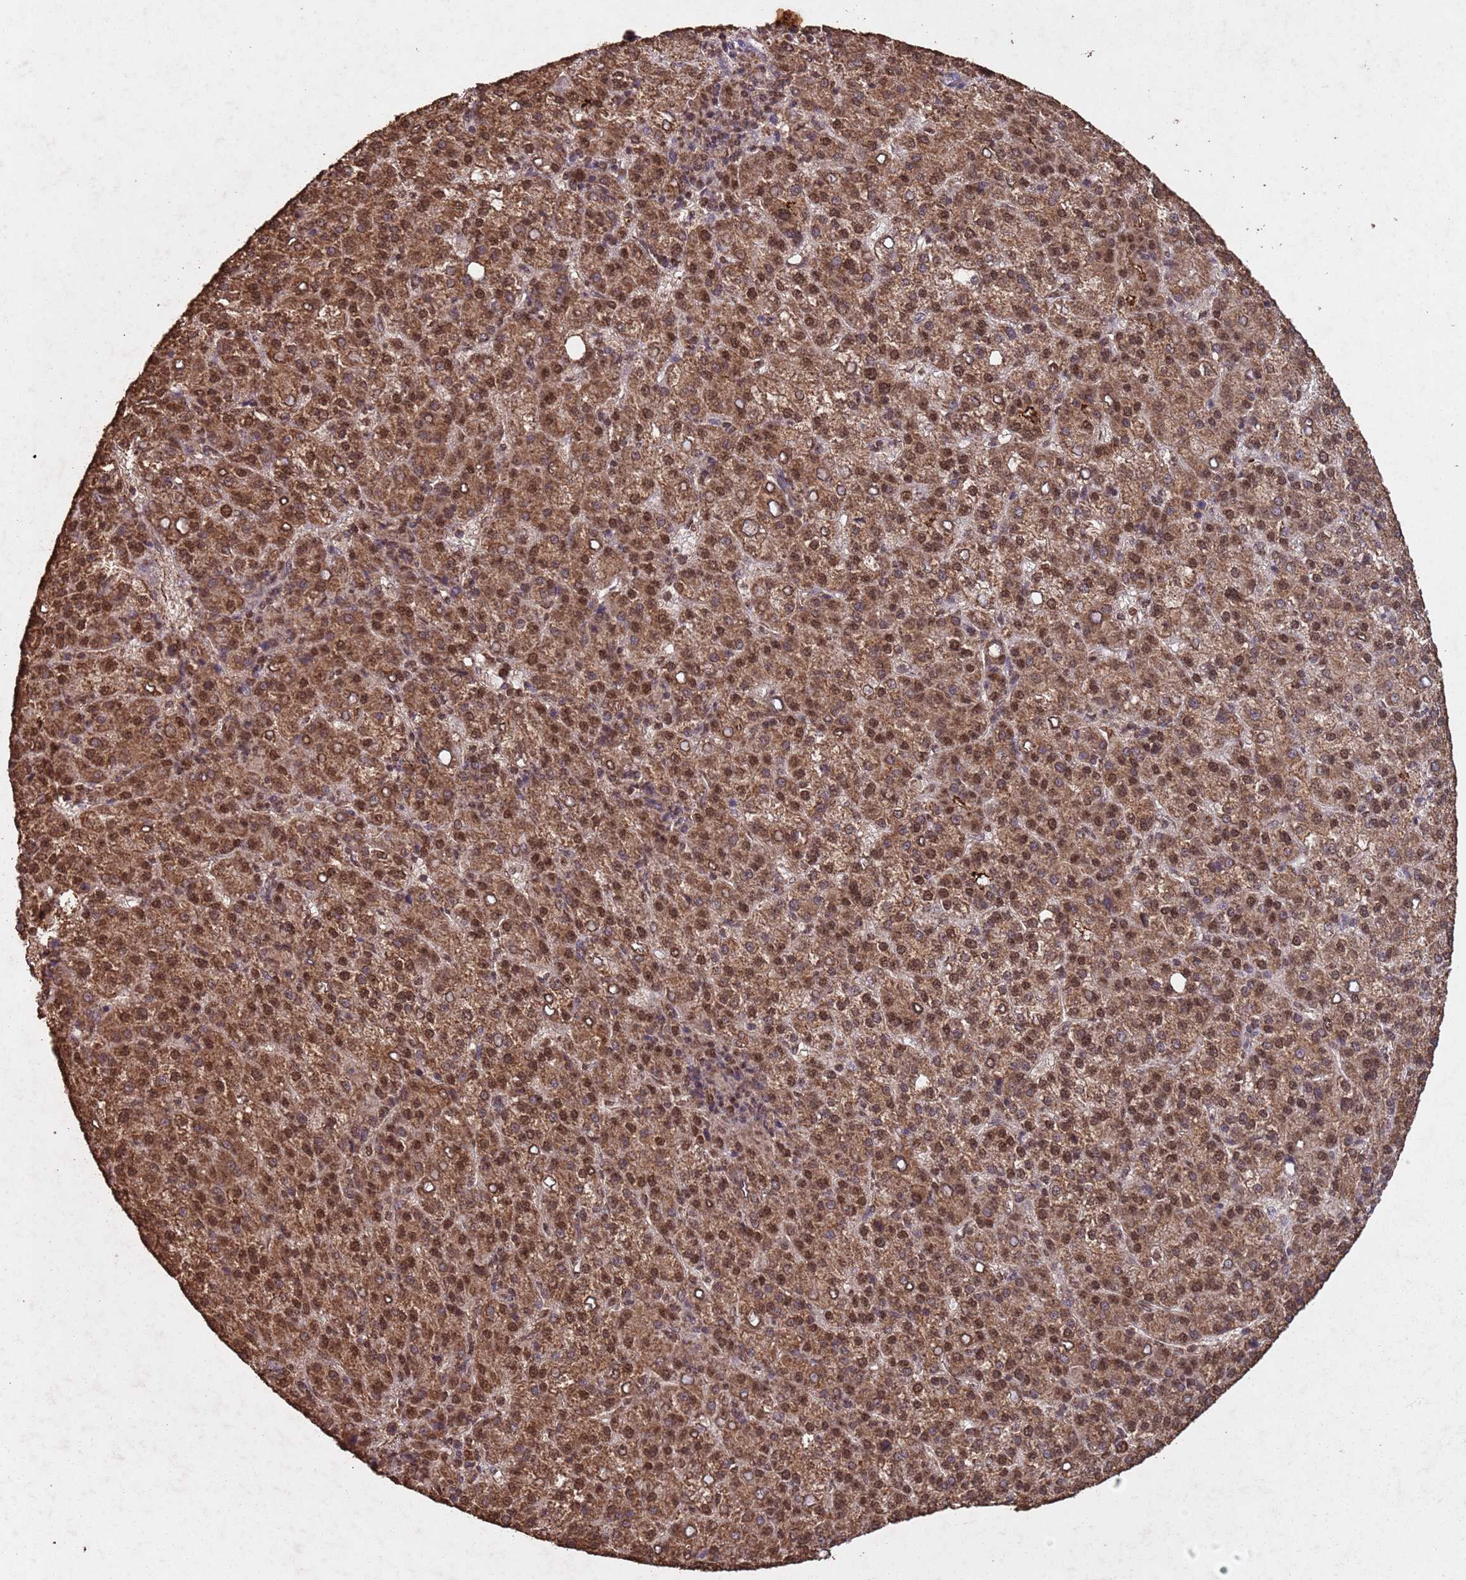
{"staining": {"intensity": "moderate", "quantity": ">75%", "location": "cytoplasmic/membranous,nuclear"}, "tissue": "liver cancer", "cell_type": "Tumor cells", "image_type": "cancer", "snomed": [{"axis": "morphology", "description": "Carcinoma, Hepatocellular, NOS"}, {"axis": "topography", "description": "Liver"}], "caption": "Liver cancer tissue demonstrates moderate cytoplasmic/membranous and nuclear positivity in about >75% of tumor cells, visualized by immunohistochemistry.", "gene": "HDAC10", "patient": {"sex": "female", "age": 58}}